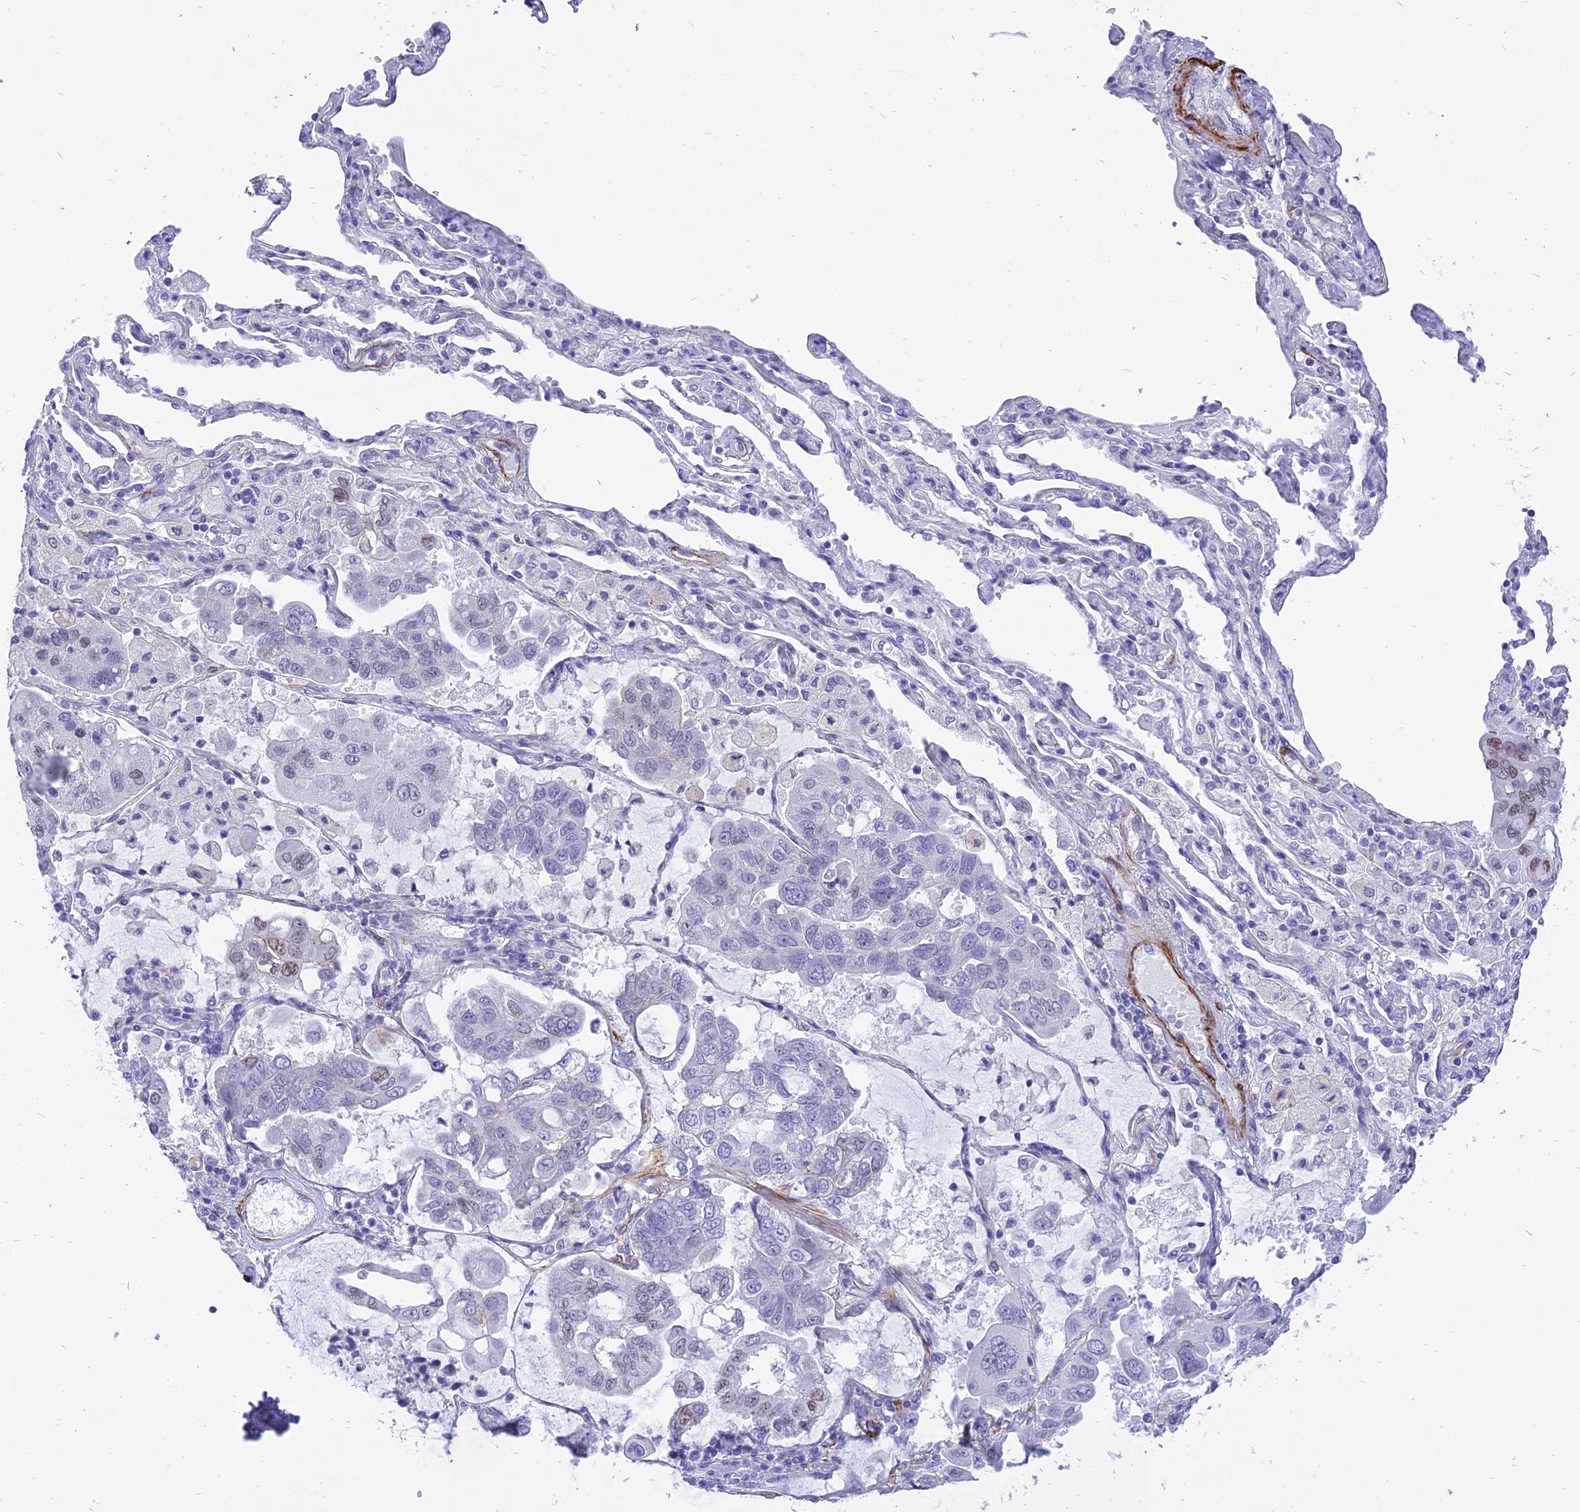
{"staining": {"intensity": "weak", "quantity": "<25%", "location": "nuclear"}, "tissue": "lung cancer", "cell_type": "Tumor cells", "image_type": "cancer", "snomed": [{"axis": "morphology", "description": "Adenocarcinoma, NOS"}, {"axis": "topography", "description": "Lung"}], "caption": "Tumor cells show no significant protein expression in lung cancer.", "gene": "CENPV", "patient": {"sex": "male", "age": 64}}